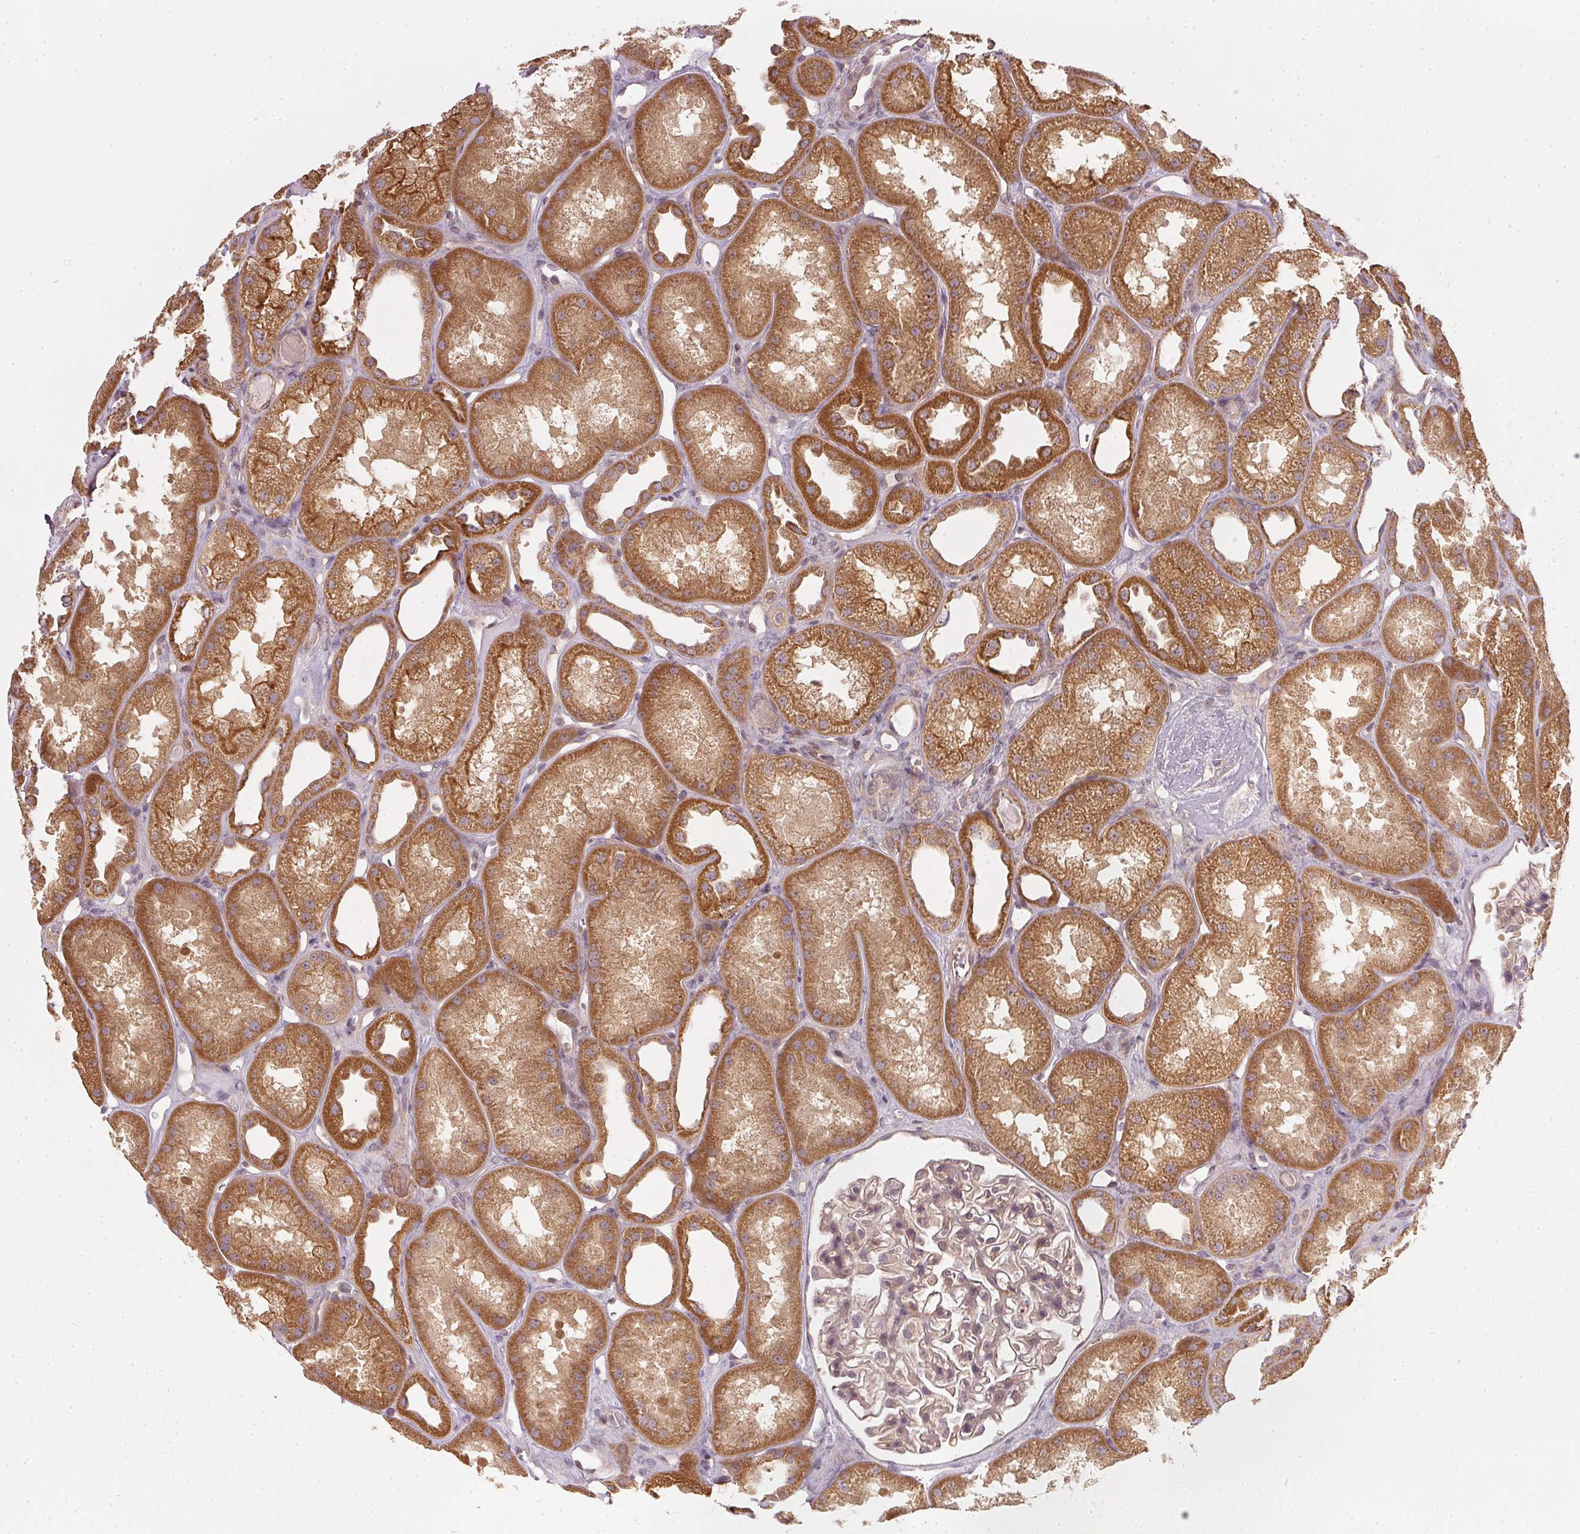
{"staining": {"intensity": "weak", "quantity": "25%-75%", "location": "cytoplasmic/membranous"}, "tissue": "kidney", "cell_type": "Cells in glomeruli", "image_type": "normal", "snomed": [{"axis": "morphology", "description": "Normal tissue, NOS"}, {"axis": "topography", "description": "Kidney"}], "caption": "Immunohistochemical staining of benign kidney displays weak cytoplasmic/membranous protein staining in about 25%-75% of cells in glomeruli. Nuclei are stained in blue.", "gene": "NADK2", "patient": {"sex": "male", "age": 61}}